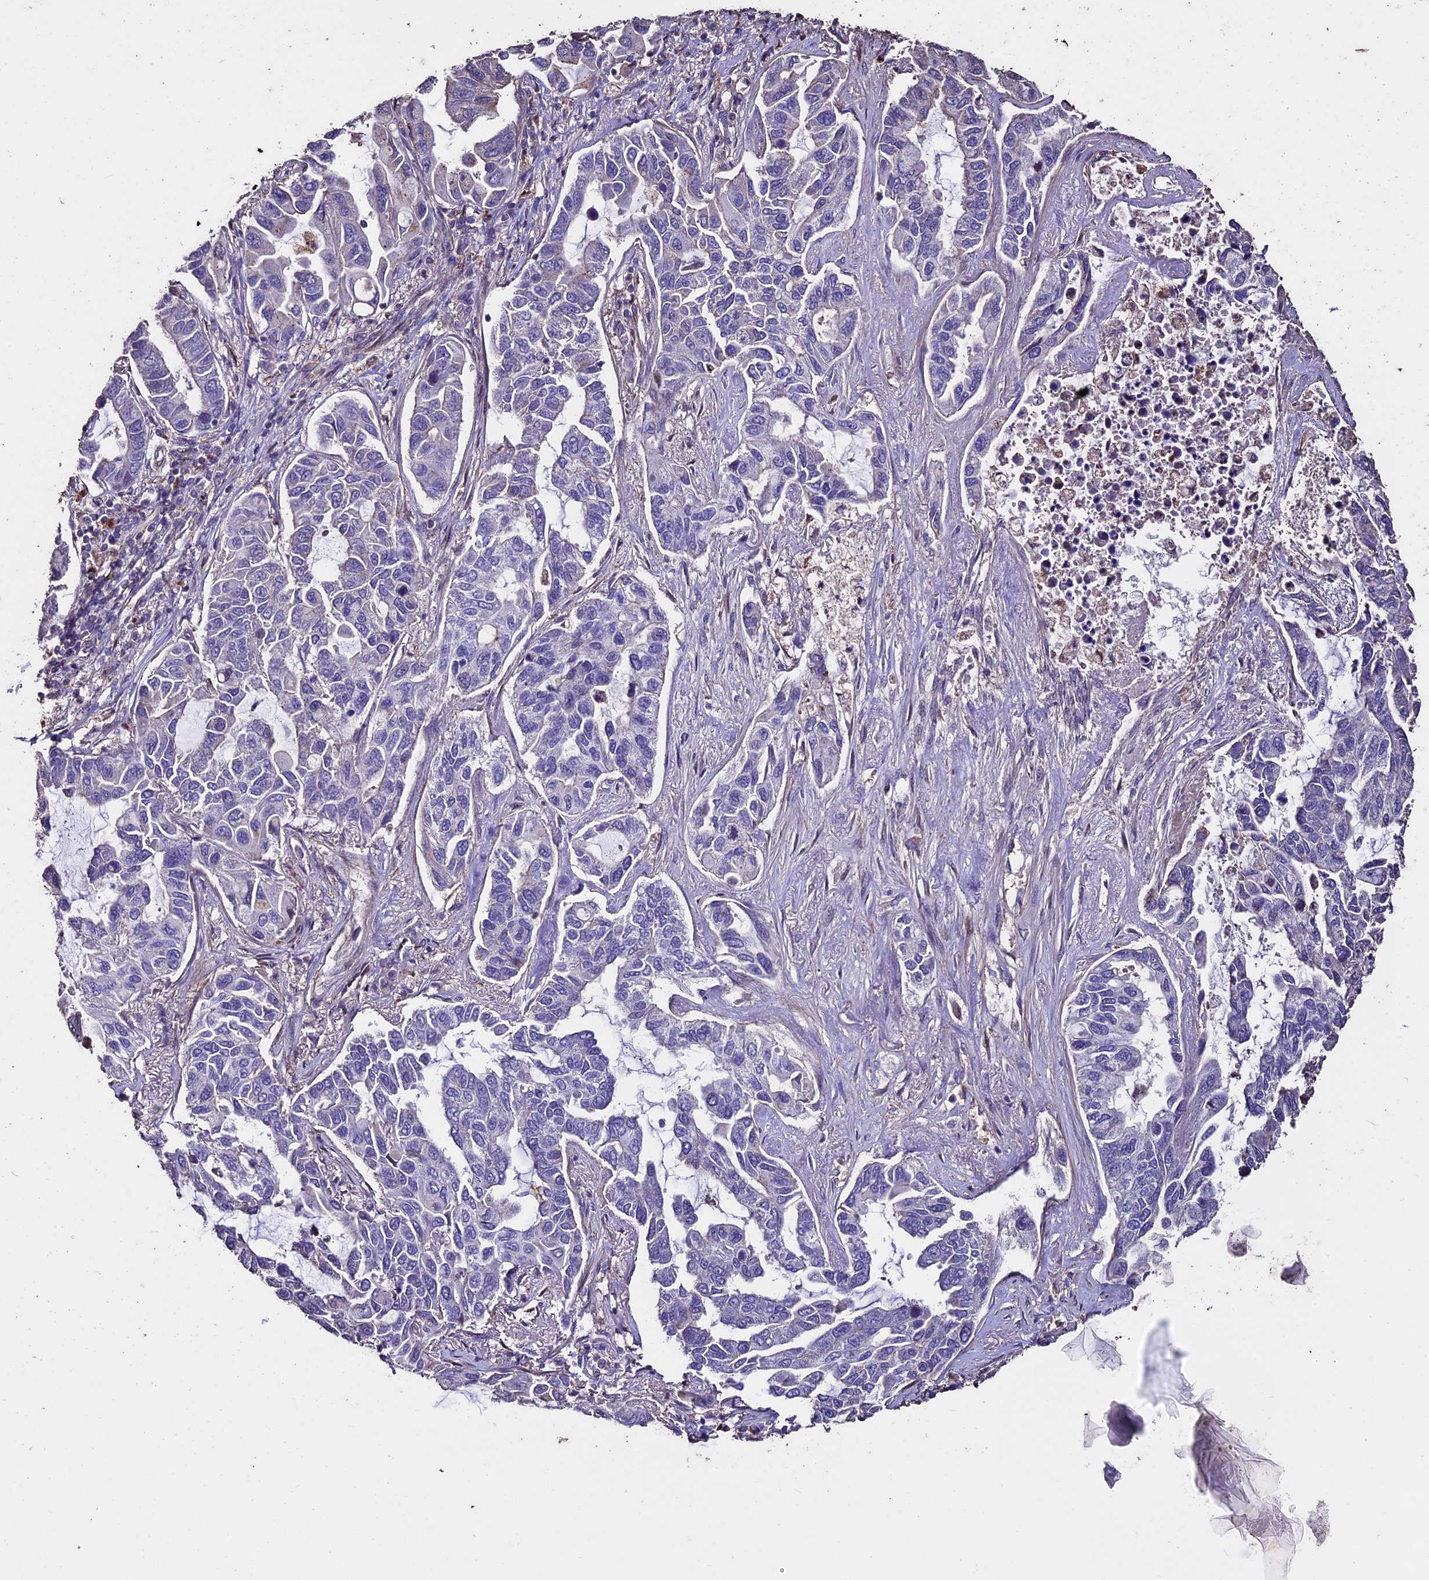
{"staining": {"intensity": "negative", "quantity": "none", "location": "none"}, "tissue": "lung cancer", "cell_type": "Tumor cells", "image_type": "cancer", "snomed": [{"axis": "morphology", "description": "Adenocarcinoma, NOS"}, {"axis": "topography", "description": "Lung"}], "caption": "DAB (3,3'-diaminobenzidine) immunohistochemical staining of lung adenocarcinoma shows no significant positivity in tumor cells. (DAB immunohistochemistry, high magnification).", "gene": "USB1", "patient": {"sex": "male", "age": 64}}